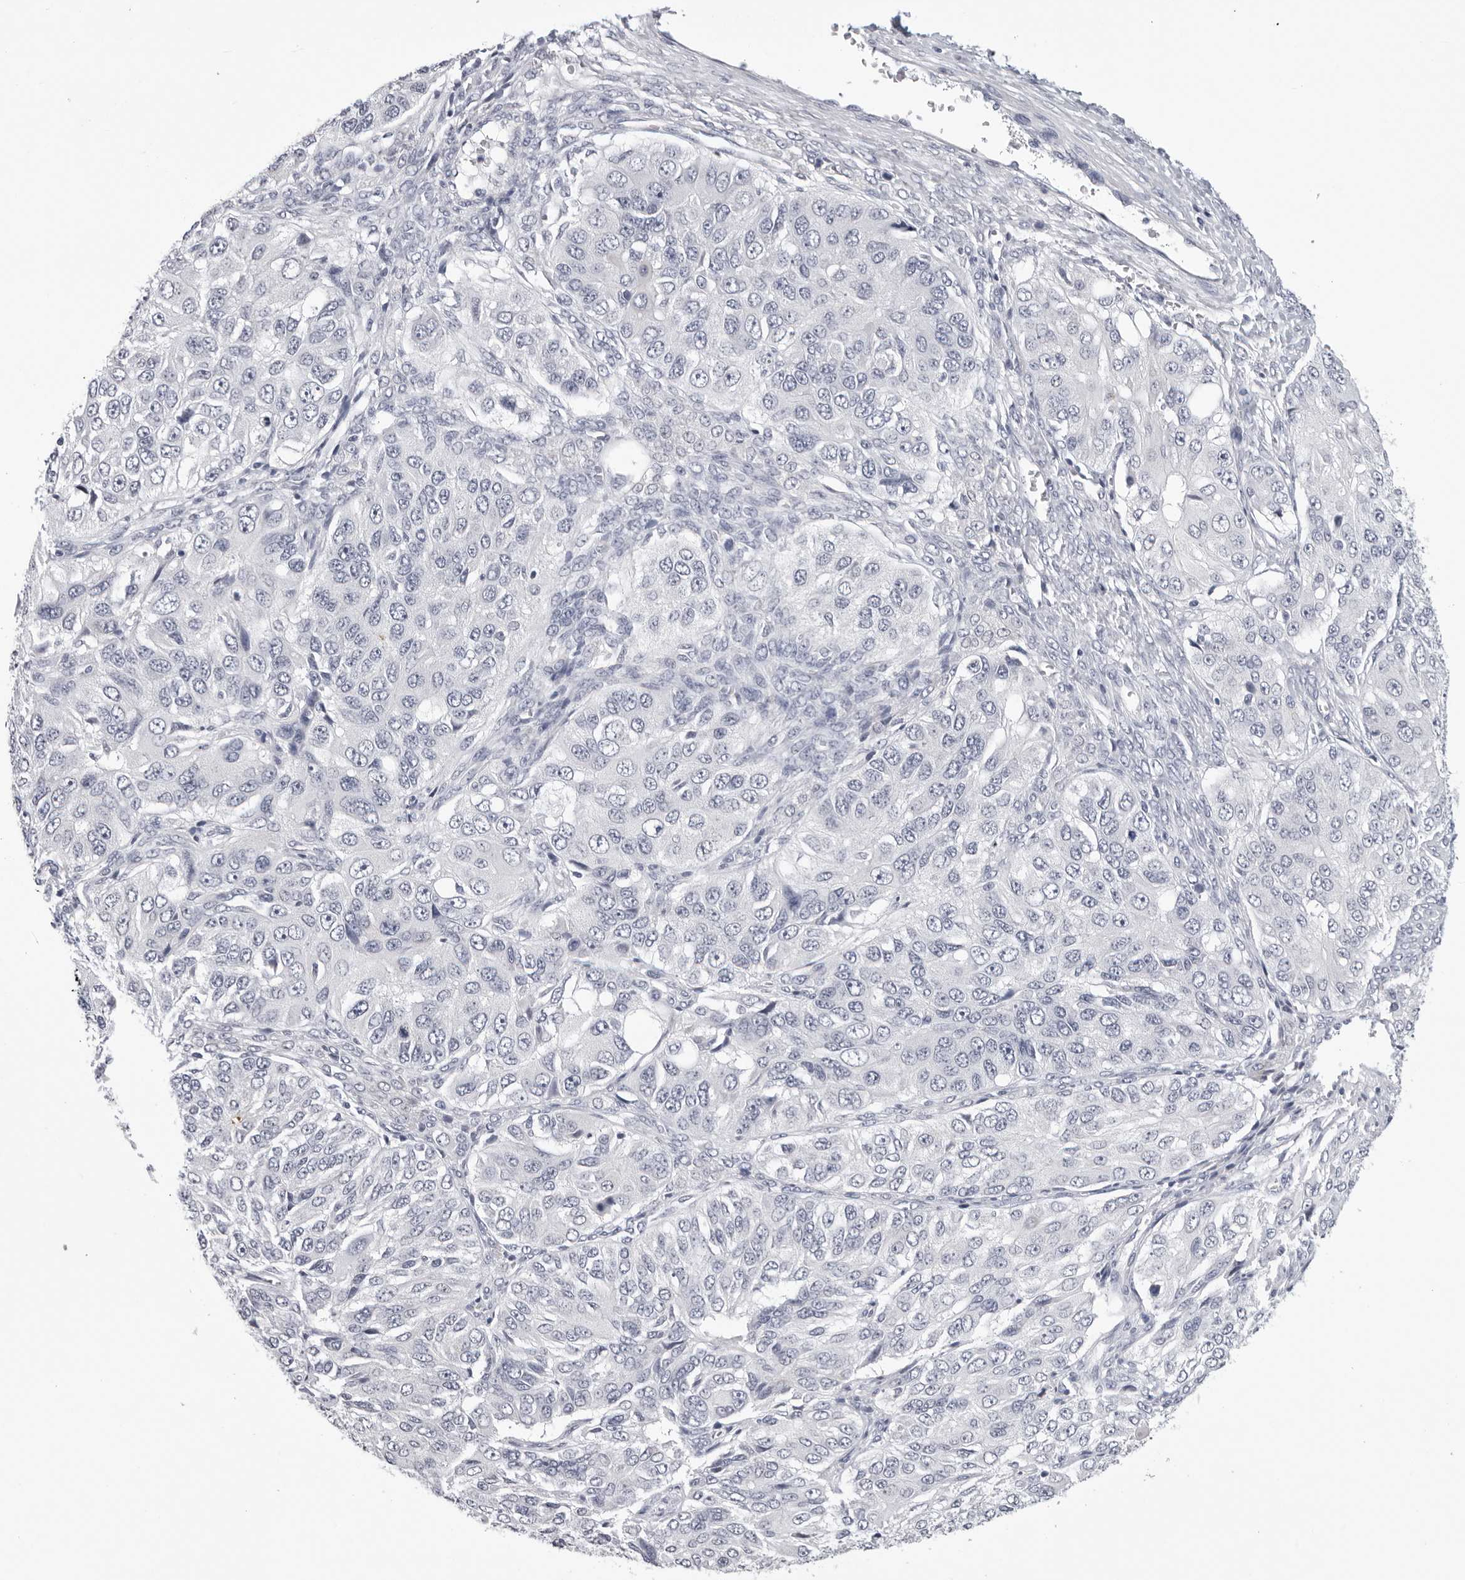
{"staining": {"intensity": "negative", "quantity": "none", "location": "none"}, "tissue": "ovarian cancer", "cell_type": "Tumor cells", "image_type": "cancer", "snomed": [{"axis": "morphology", "description": "Carcinoma, endometroid"}, {"axis": "topography", "description": "Ovary"}], "caption": "A micrograph of human endometroid carcinoma (ovarian) is negative for staining in tumor cells.", "gene": "ZNF502", "patient": {"sex": "female", "age": 51}}